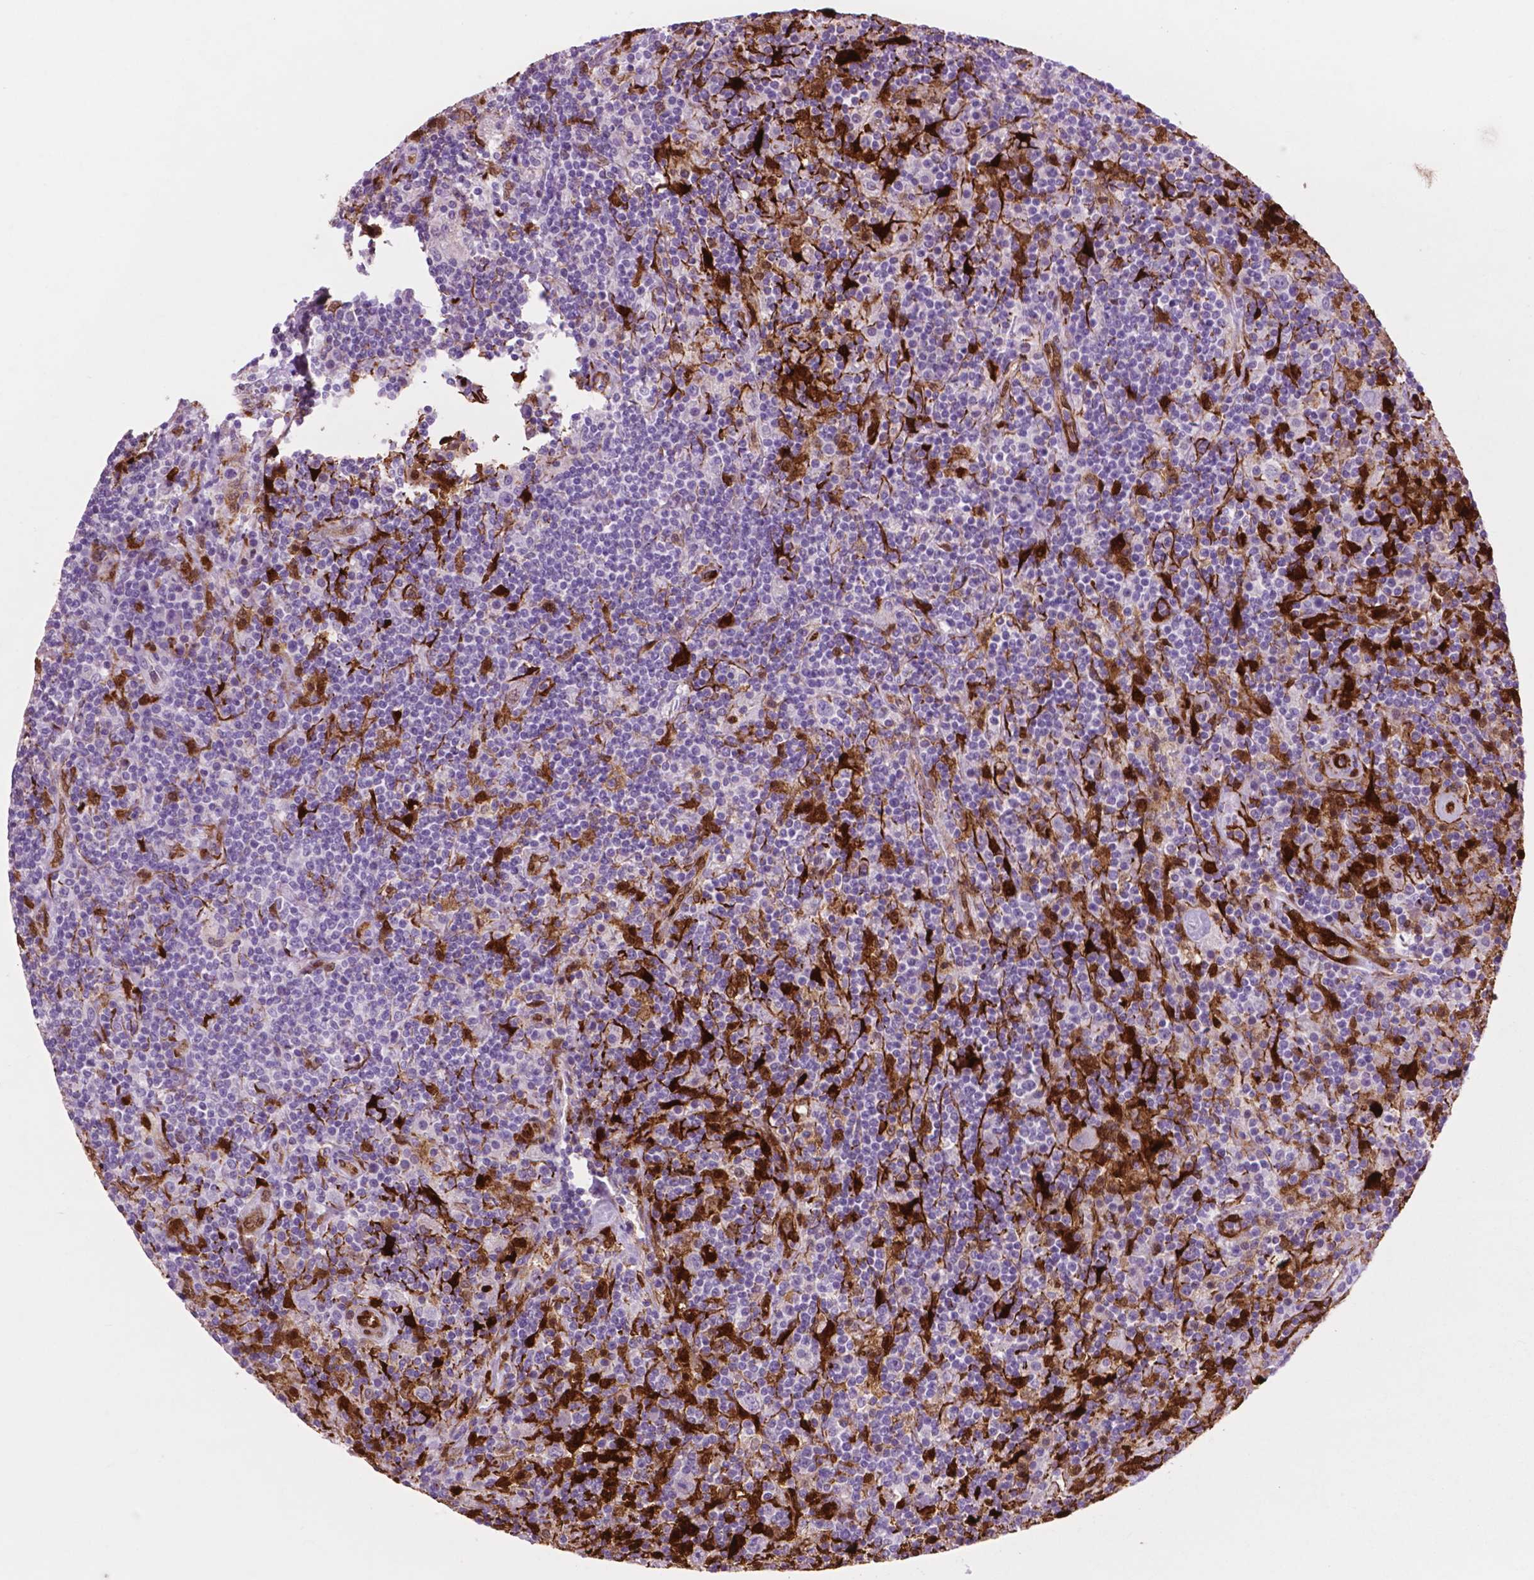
{"staining": {"intensity": "negative", "quantity": "none", "location": "none"}, "tissue": "lymphoma", "cell_type": "Tumor cells", "image_type": "cancer", "snomed": [{"axis": "morphology", "description": "Hodgkin's disease, NOS"}, {"axis": "topography", "description": "Lymph node"}], "caption": "The immunohistochemistry micrograph has no significant expression in tumor cells of Hodgkin's disease tissue.", "gene": "IDO1", "patient": {"sex": "male", "age": 70}}